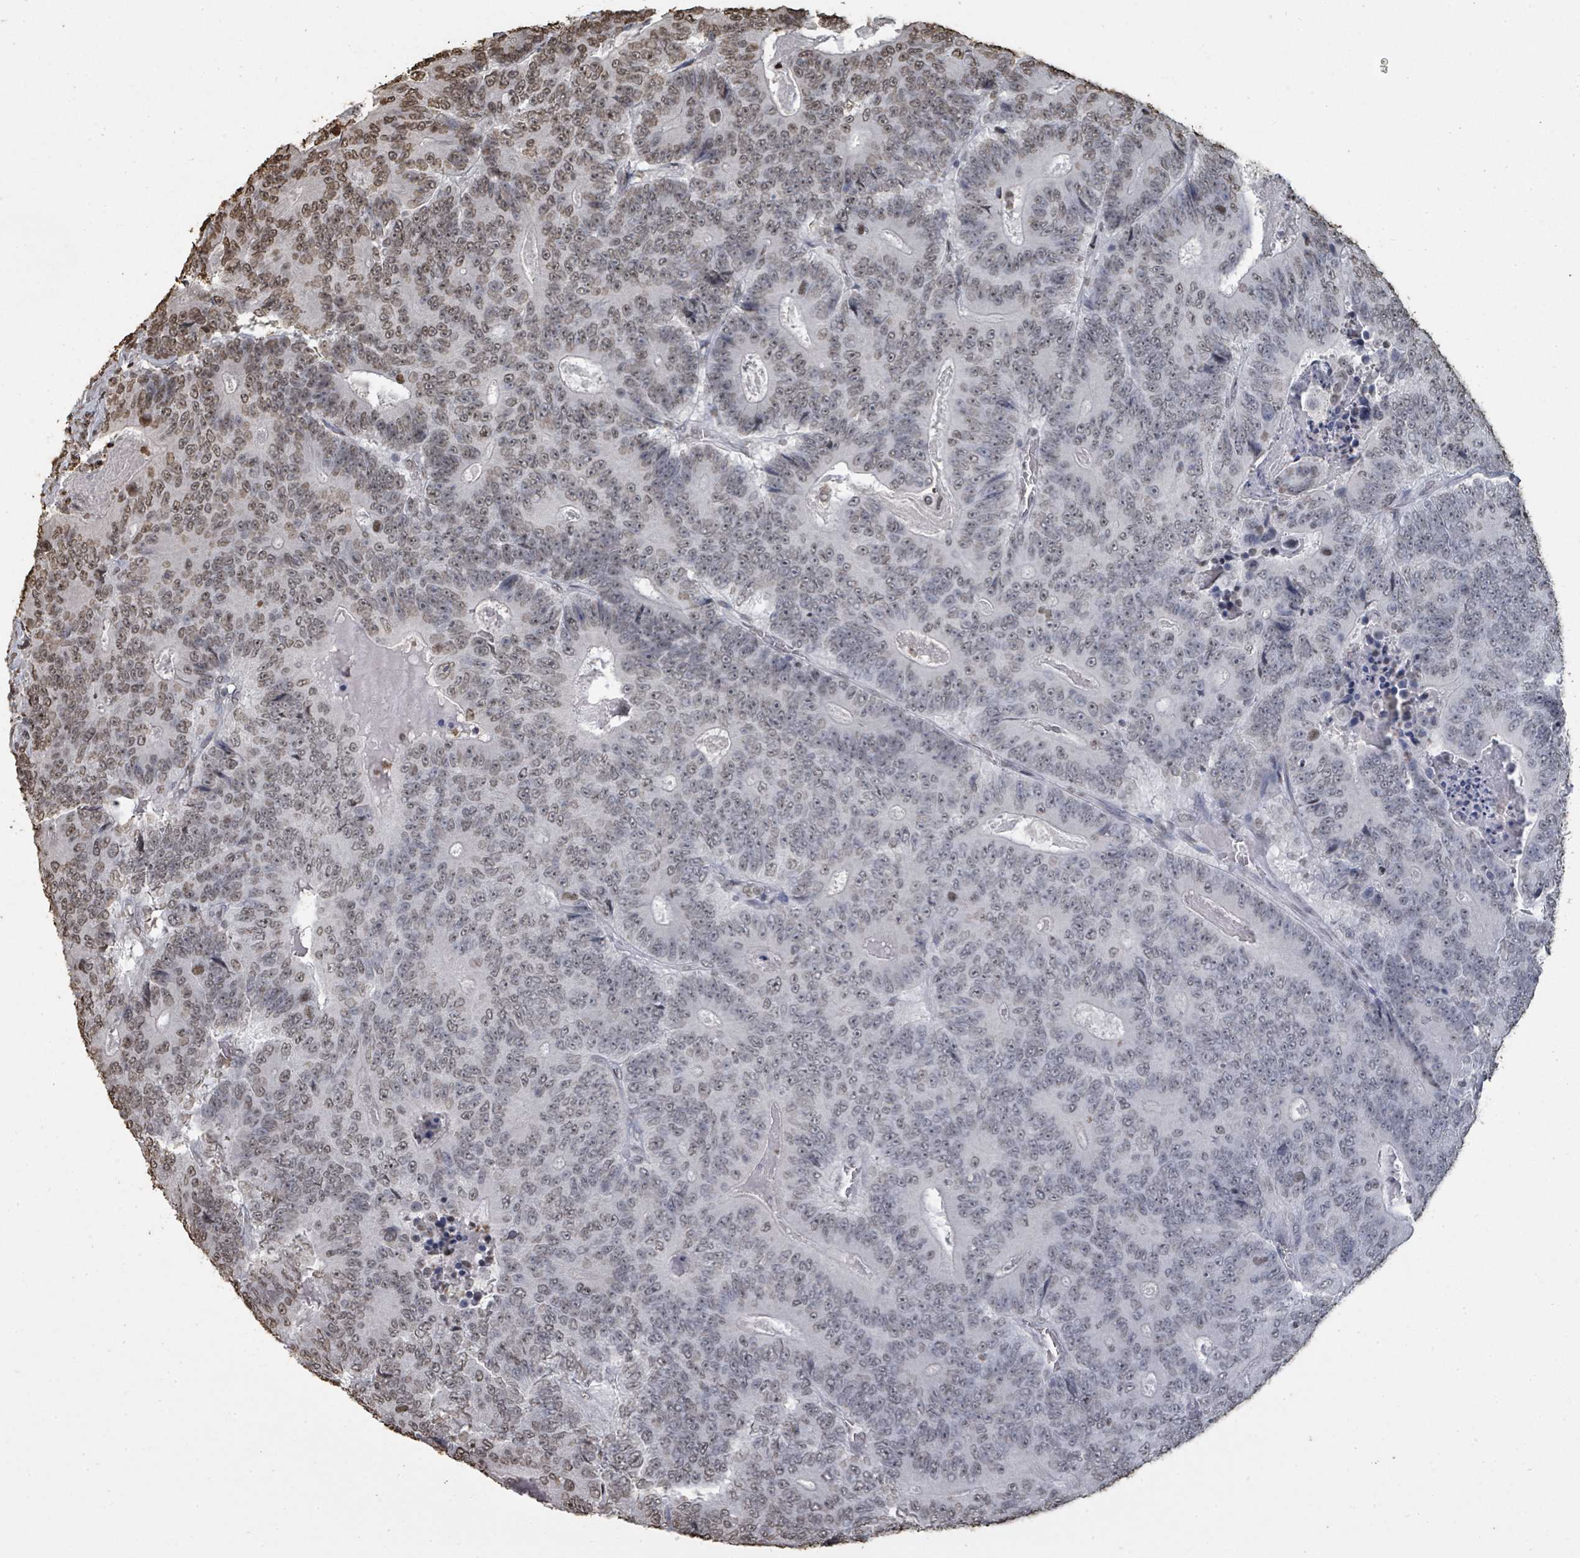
{"staining": {"intensity": "moderate", "quantity": "<25%", "location": "nuclear"}, "tissue": "colorectal cancer", "cell_type": "Tumor cells", "image_type": "cancer", "snomed": [{"axis": "morphology", "description": "Adenocarcinoma, NOS"}, {"axis": "topography", "description": "Colon"}], "caption": "IHC of human colorectal cancer displays low levels of moderate nuclear expression in approximately <25% of tumor cells. (IHC, brightfield microscopy, high magnification).", "gene": "MRPS12", "patient": {"sex": "male", "age": 83}}